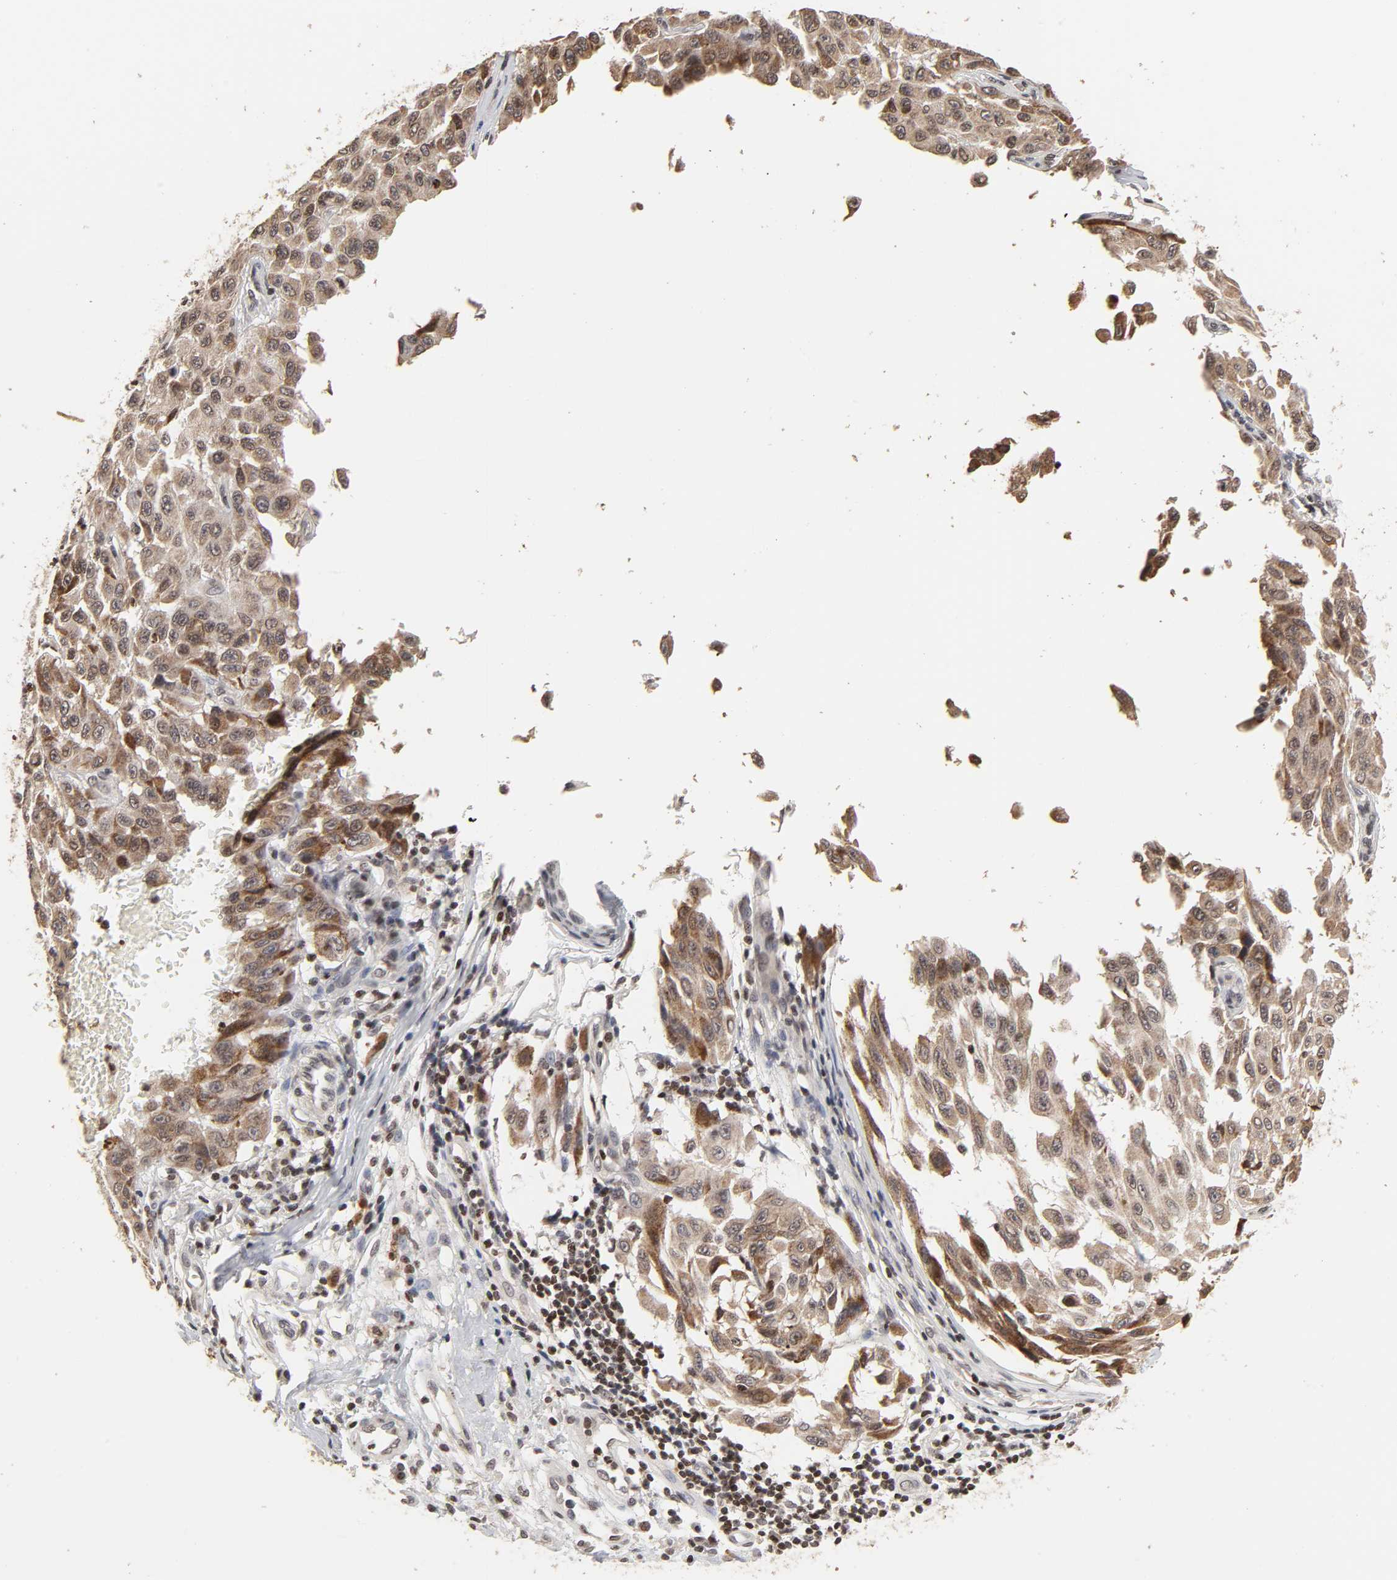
{"staining": {"intensity": "strong", "quantity": ">75%", "location": "cytoplasmic/membranous"}, "tissue": "melanoma", "cell_type": "Tumor cells", "image_type": "cancer", "snomed": [{"axis": "morphology", "description": "Malignant melanoma, NOS"}, {"axis": "topography", "description": "Skin"}], "caption": "Tumor cells demonstrate high levels of strong cytoplasmic/membranous staining in about >75% of cells in malignant melanoma. The protein of interest is shown in brown color, while the nuclei are stained blue.", "gene": "ZNF473", "patient": {"sex": "male", "age": 30}}